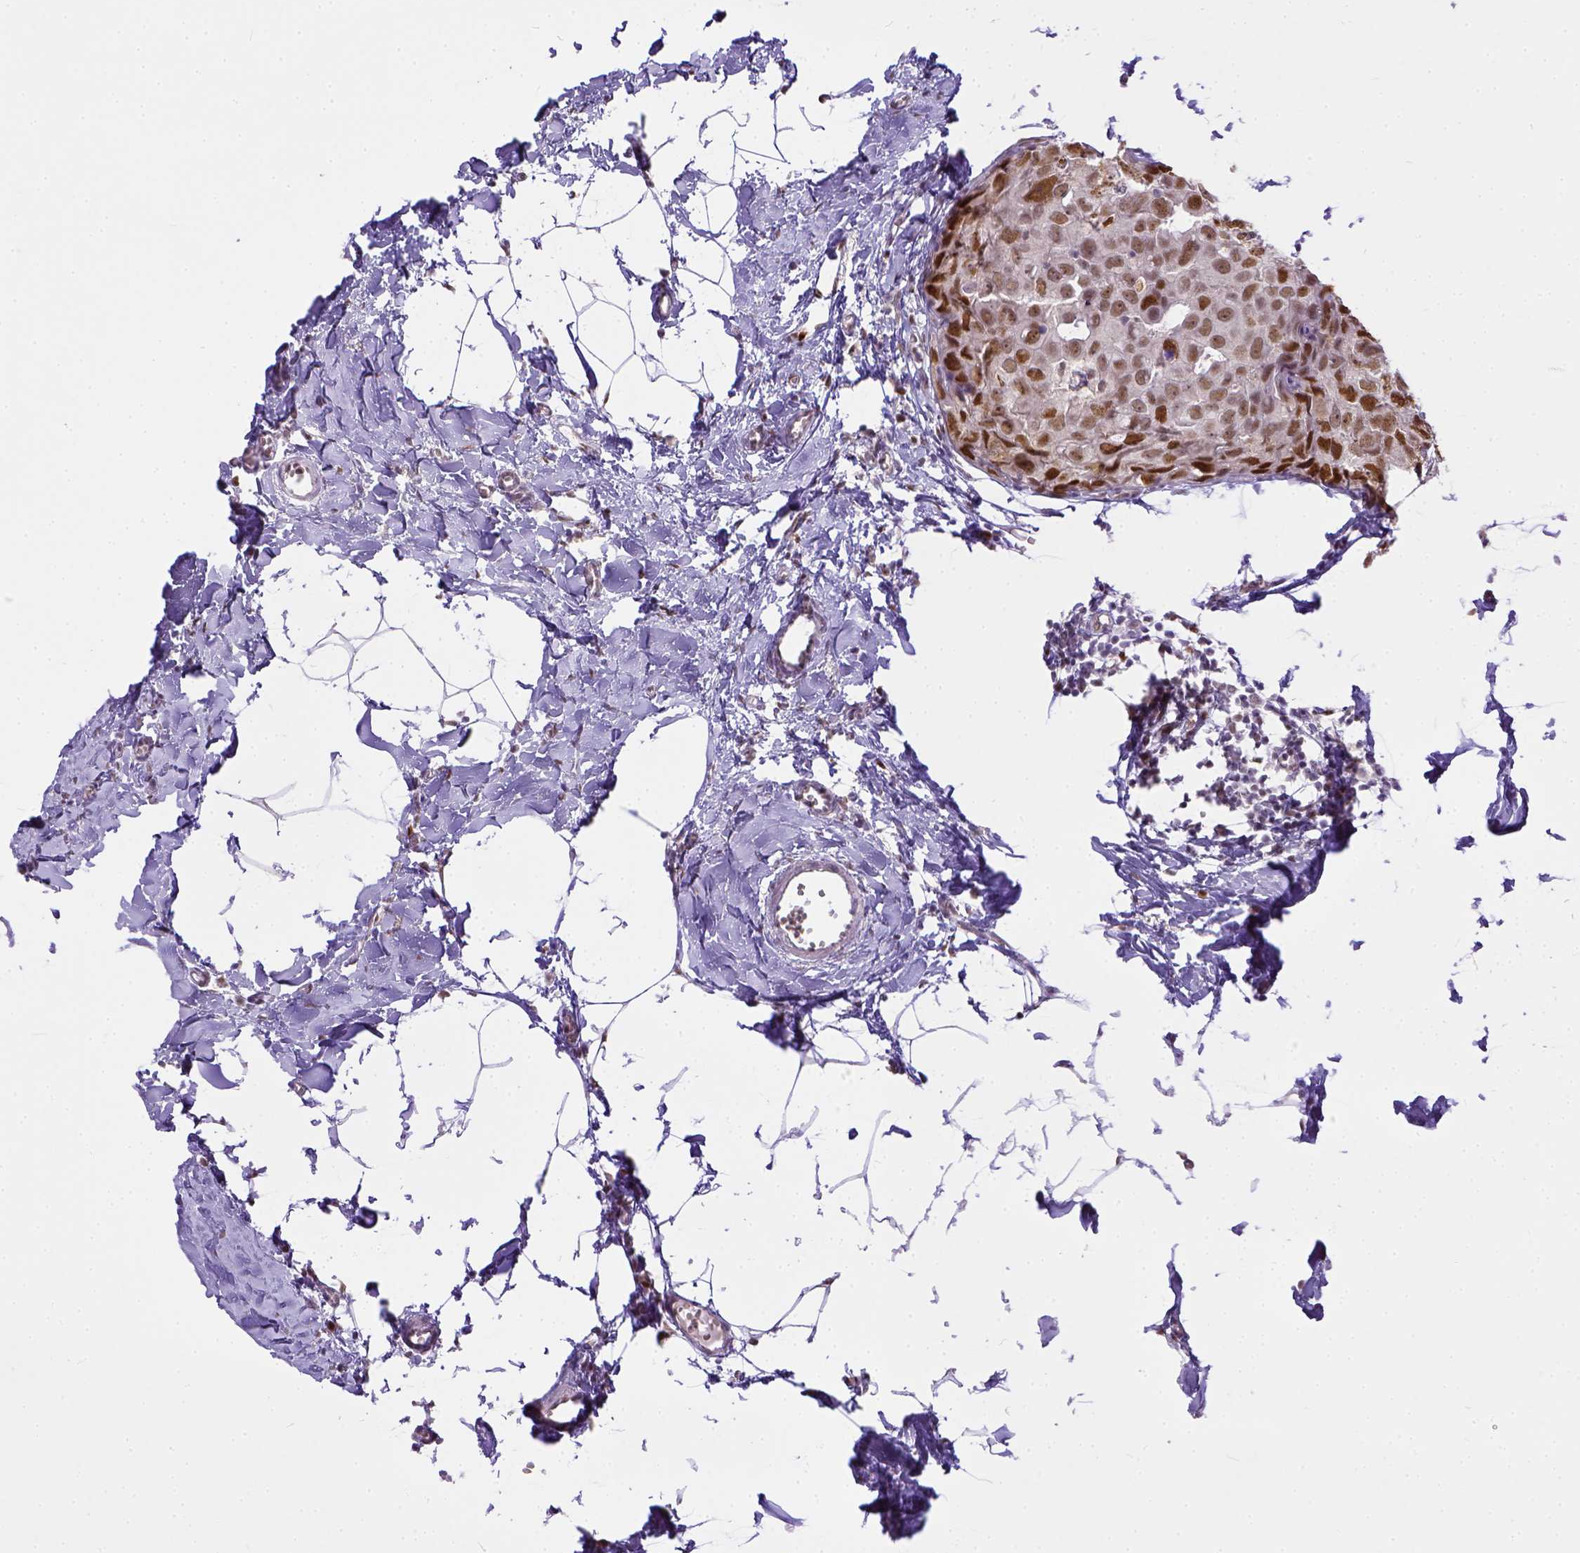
{"staining": {"intensity": "moderate", "quantity": ">75%", "location": "nuclear"}, "tissue": "breast cancer", "cell_type": "Tumor cells", "image_type": "cancer", "snomed": [{"axis": "morphology", "description": "Duct carcinoma"}, {"axis": "topography", "description": "Breast"}], "caption": "Immunohistochemistry (IHC) of human breast cancer (intraductal carcinoma) shows medium levels of moderate nuclear staining in approximately >75% of tumor cells. (DAB (3,3'-diaminobenzidine) IHC with brightfield microscopy, high magnification).", "gene": "ERCC1", "patient": {"sex": "female", "age": 38}}